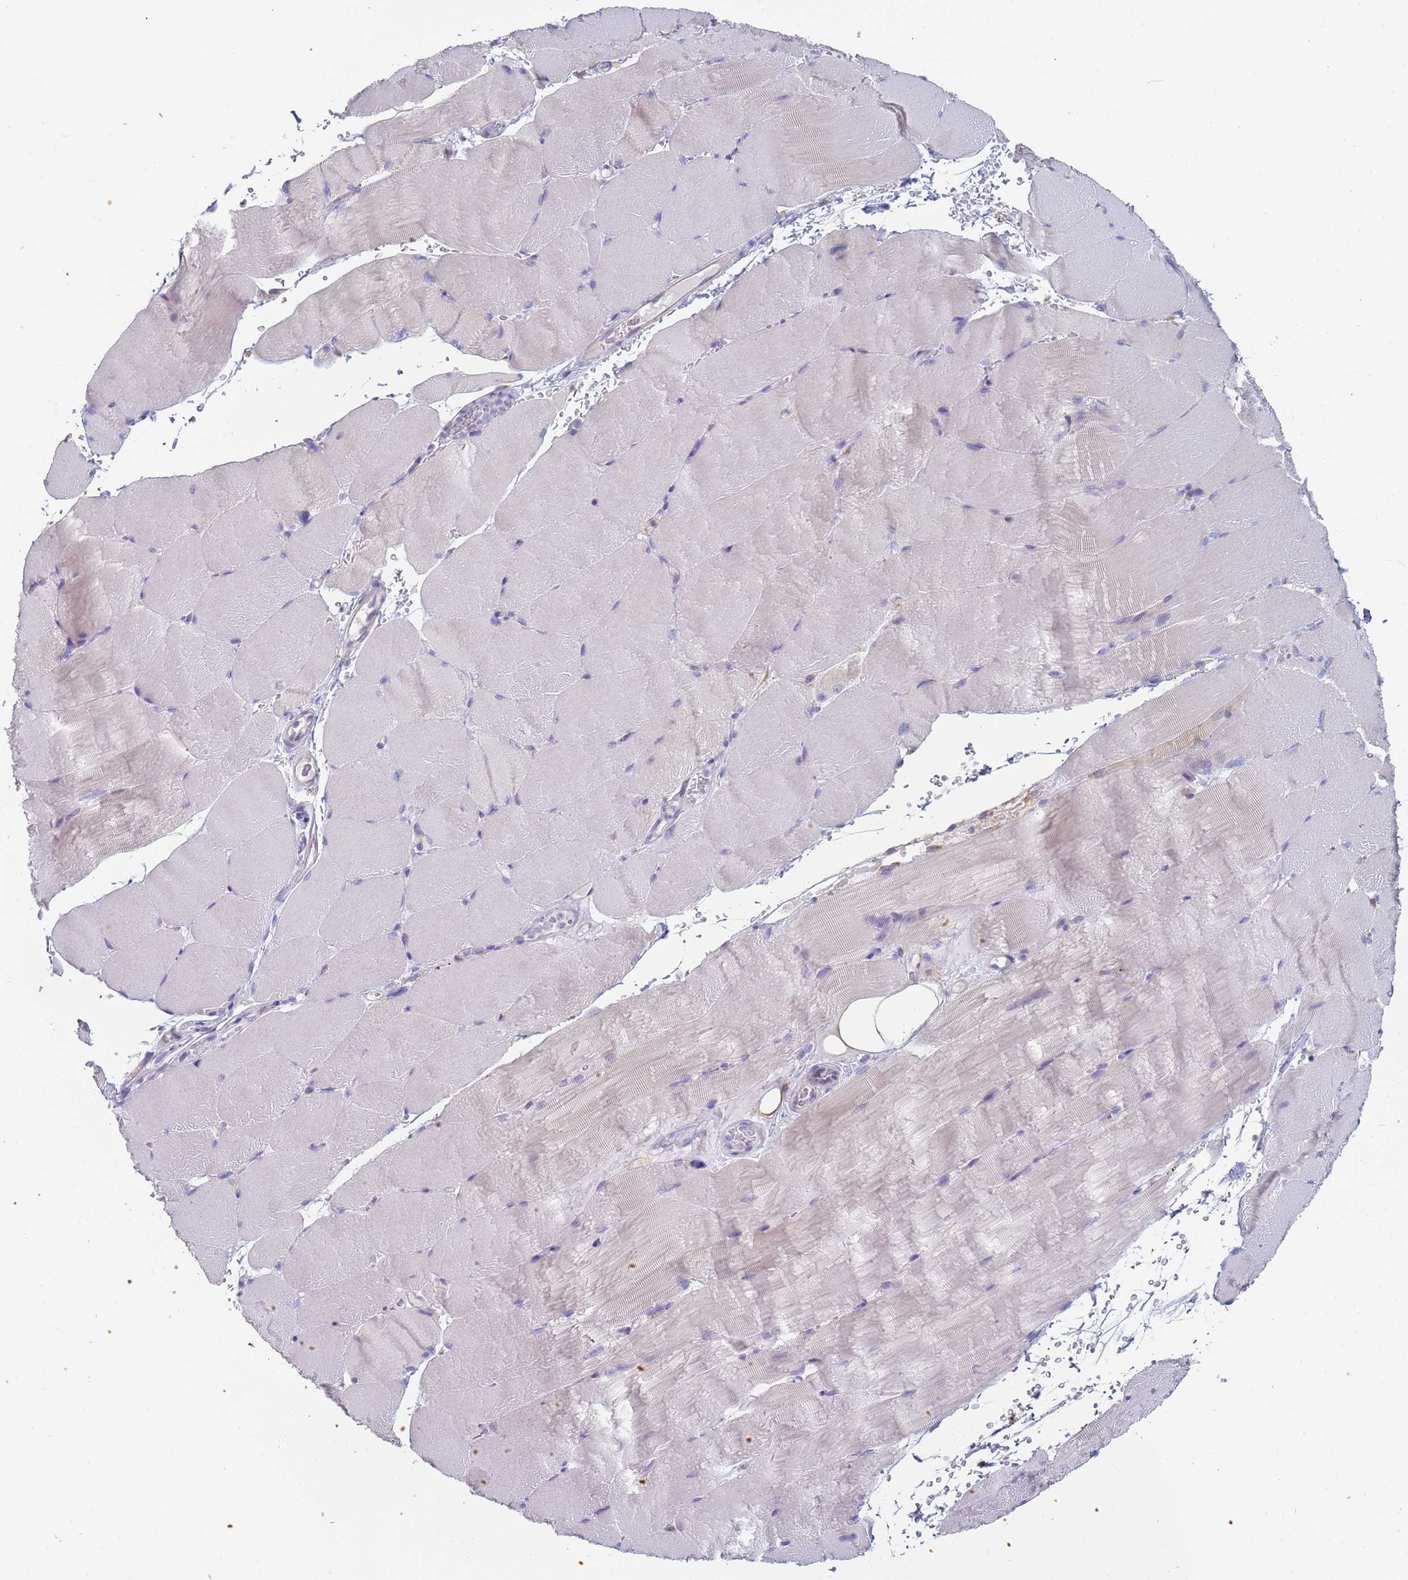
{"staining": {"intensity": "negative", "quantity": "none", "location": "none"}, "tissue": "skeletal muscle", "cell_type": "Myocytes", "image_type": "normal", "snomed": [{"axis": "morphology", "description": "Normal tissue, NOS"}, {"axis": "topography", "description": "Skeletal muscle"}, {"axis": "topography", "description": "Parathyroid gland"}], "caption": "The immunohistochemistry photomicrograph has no significant expression in myocytes of skeletal muscle.", "gene": "ENSG00000286098", "patient": {"sex": "female", "age": 37}}